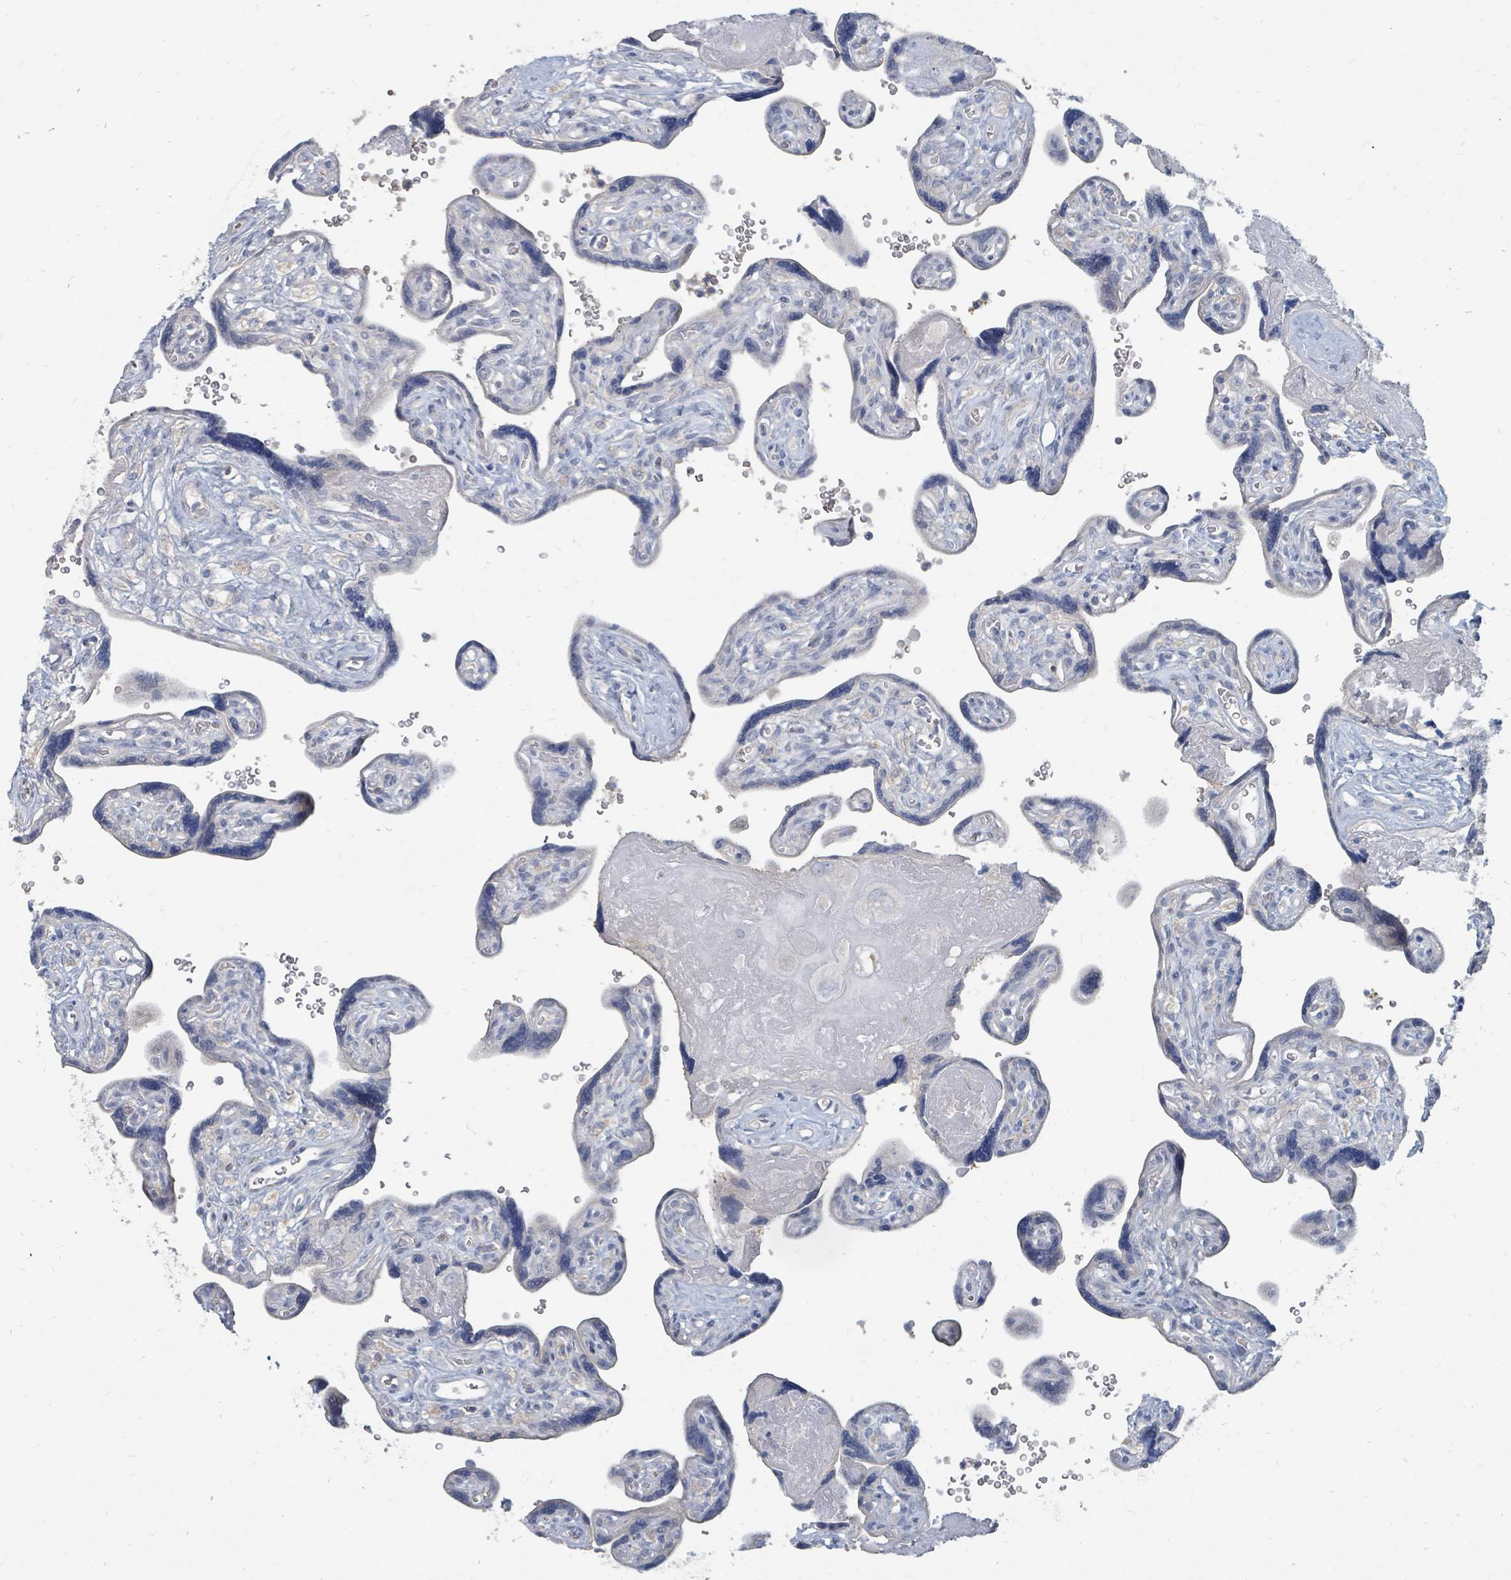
{"staining": {"intensity": "negative", "quantity": "none", "location": "none"}, "tissue": "placenta", "cell_type": "Trophoblastic cells", "image_type": "normal", "snomed": [{"axis": "morphology", "description": "Normal tissue, NOS"}, {"axis": "topography", "description": "Placenta"}], "caption": "IHC photomicrograph of unremarkable human placenta stained for a protein (brown), which displays no expression in trophoblastic cells. Brightfield microscopy of IHC stained with DAB (brown) and hematoxylin (blue), captured at high magnification.", "gene": "ARGFX", "patient": {"sex": "female", "age": 39}}